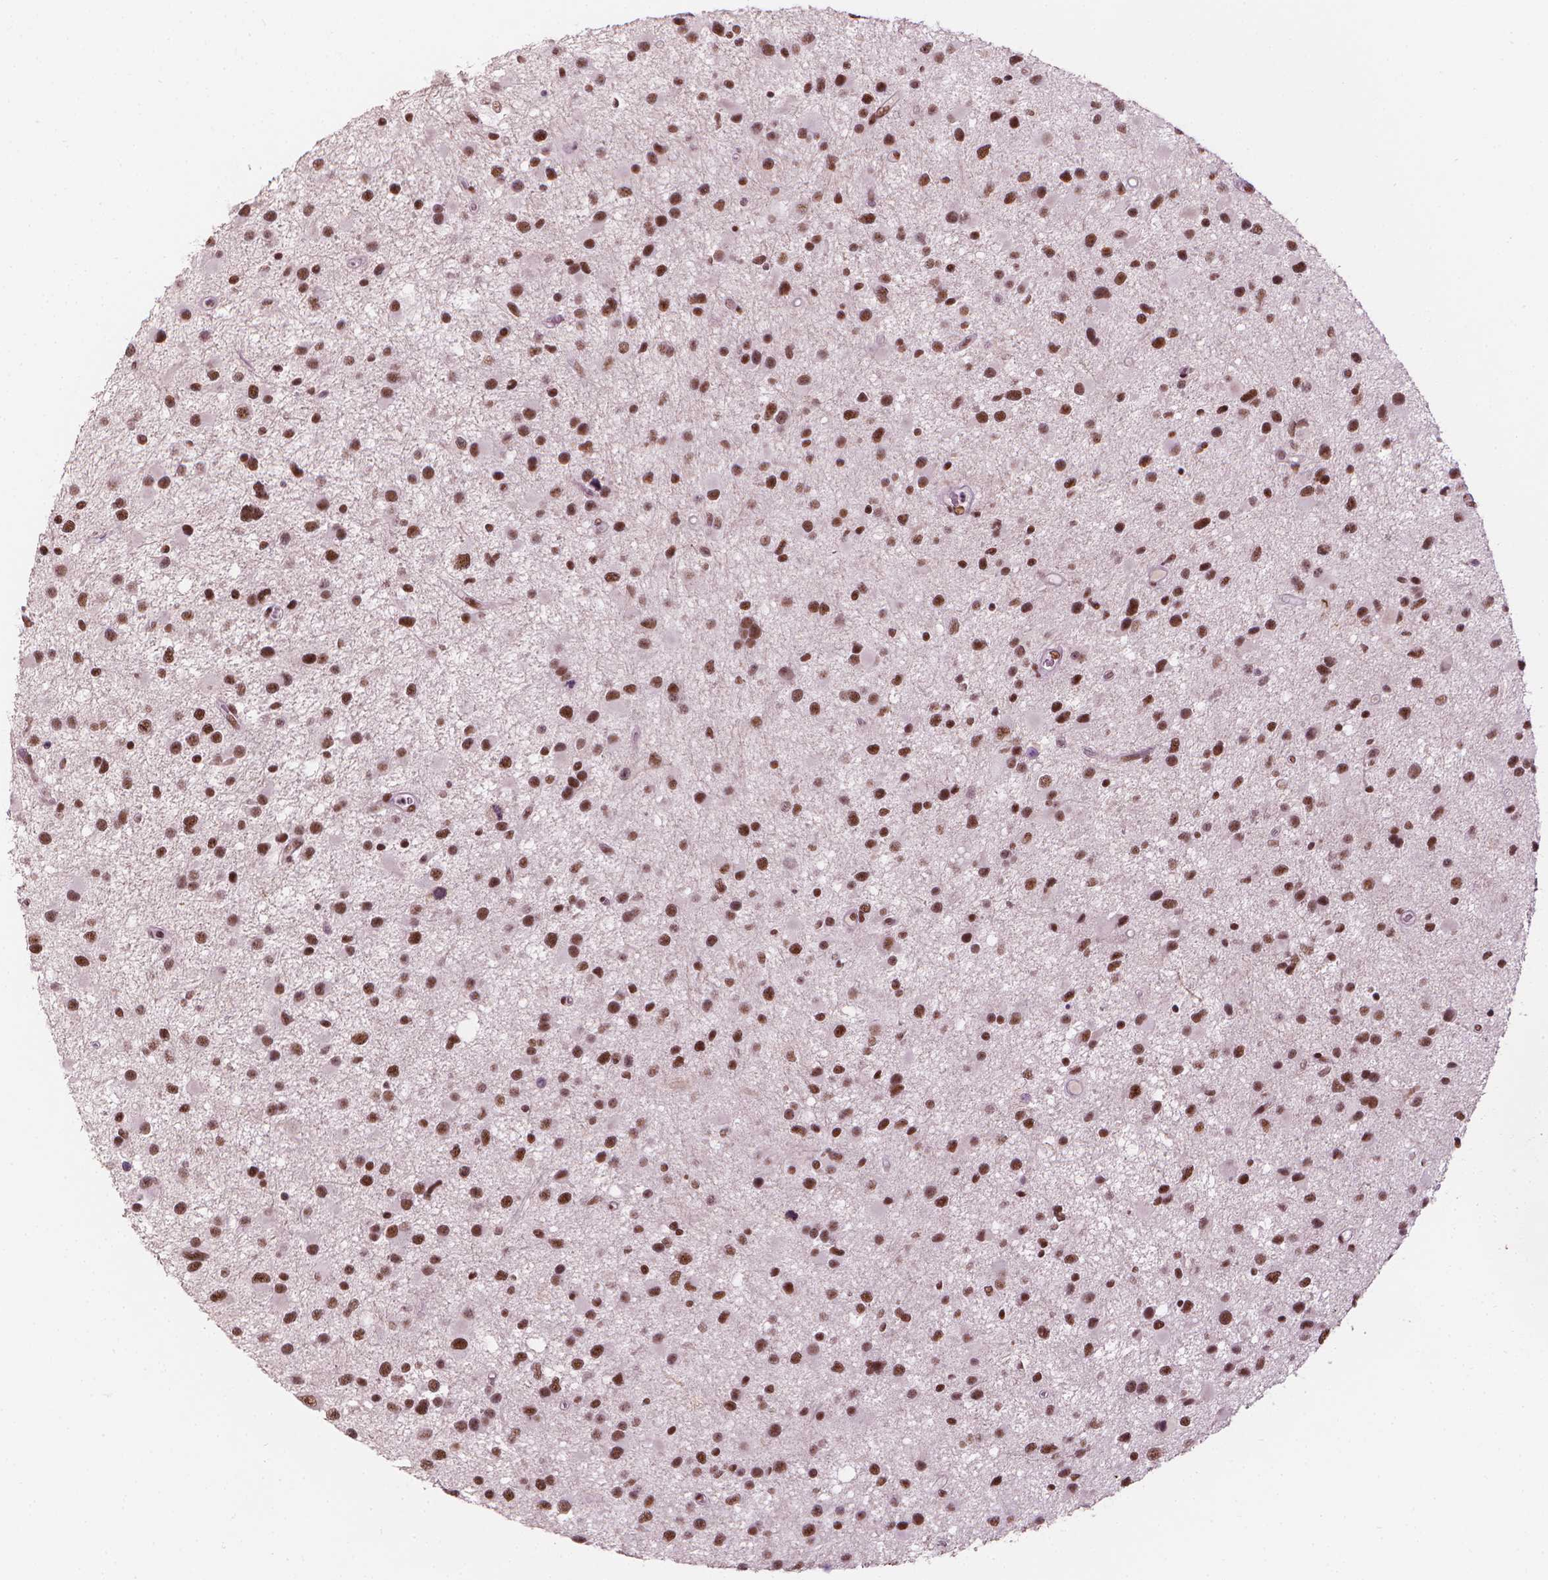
{"staining": {"intensity": "strong", "quantity": ">75%", "location": "nuclear"}, "tissue": "glioma", "cell_type": "Tumor cells", "image_type": "cancer", "snomed": [{"axis": "morphology", "description": "Glioma, malignant, Low grade"}, {"axis": "topography", "description": "Brain"}], "caption": "Immunohistochemistry (IHC) (DAB) staining of human malignant low-grade glioma exhibits strong nuclear protein positivity in about >75% of tumor cells. The staining was performed using DAB (3,3'-diaminobenzidine), with brown indicating positive protein expression. Nuclei are stained blue with hematoxylin.", "gene": "ELF2", "patient": {"sex": "female", "age": 32}}